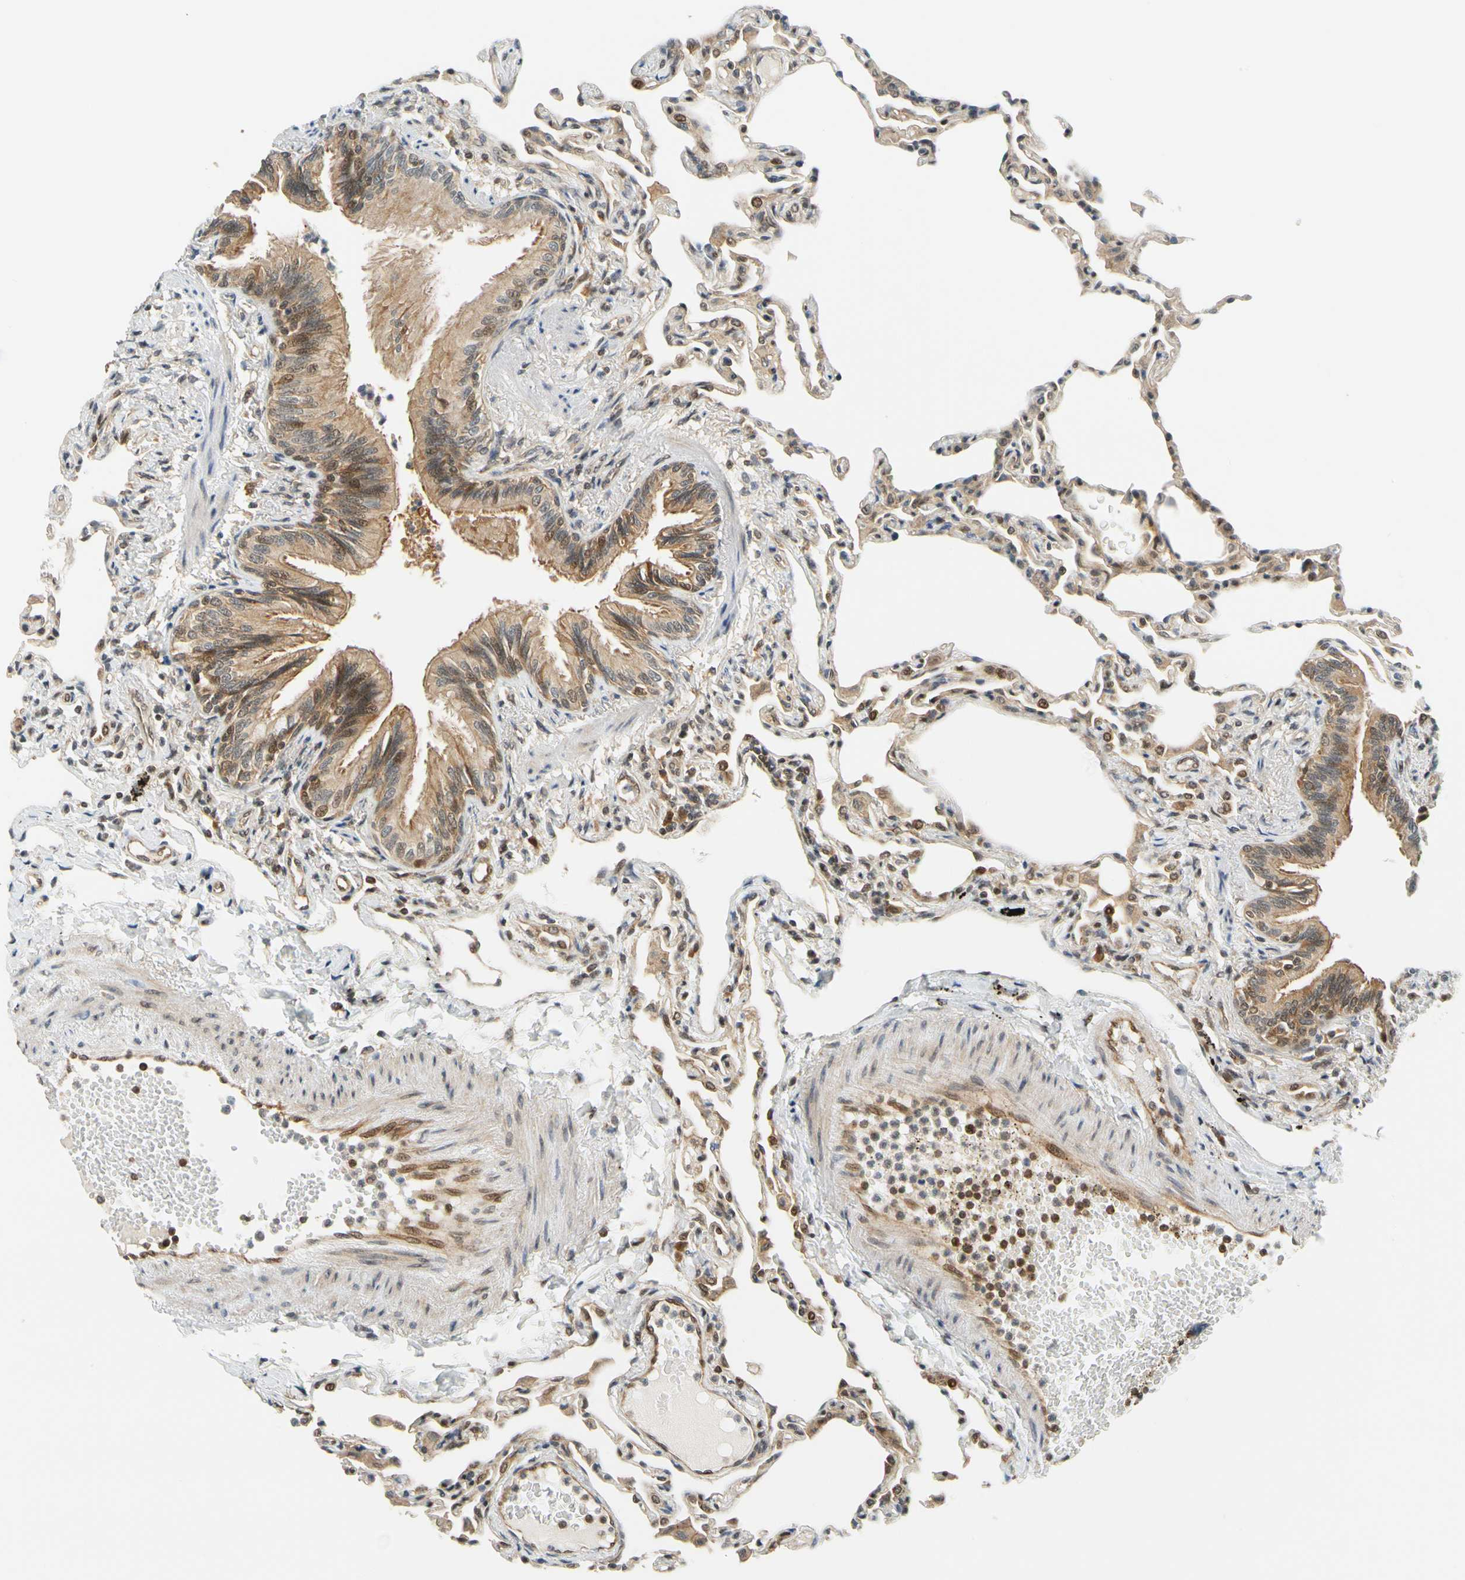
{"staining": {"intensity": "moderate", "quantity": "25%-75%", "location": "cytoplasmic/membranous,nuclear"}, "tissue": "lung", "cell_type": "Alveolar cells", "image_type": "normal", "snomed": [{"axis": "morphology", "description": "Normal tissue, NOS"}, {"axis": "topography", "description": "Lung"}], "caption": "Brown immunohistochemical staining in unremarkable human lung reveals moderate cytoplasmic/membranous,nuclear positivity in about 25%-75% of alveolar cells. Nuclei are stained in blue.", "gene": "MAPK9", "patient": {"sex": "female", "age": 49}}